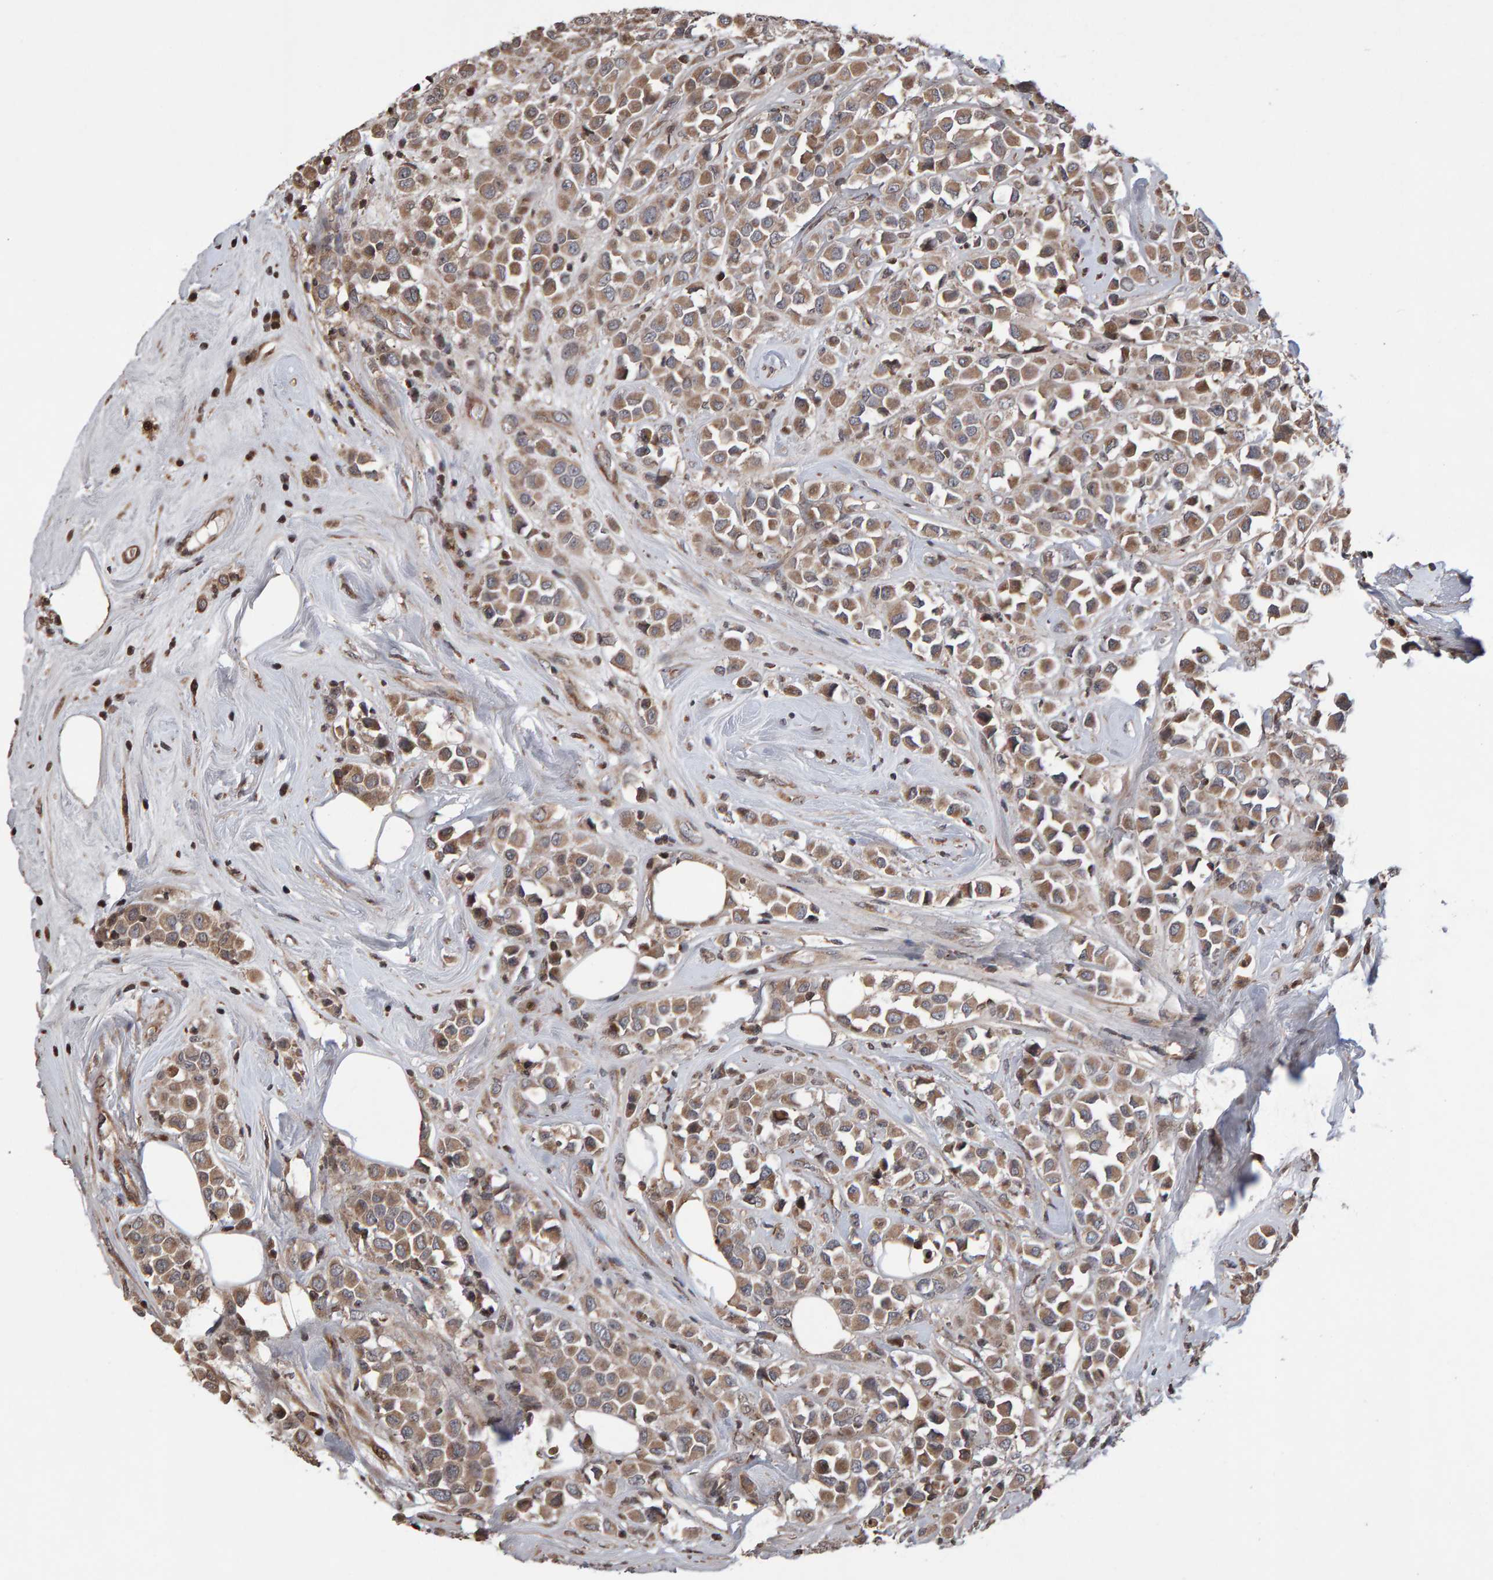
{"staining": {"intensity": "moderate", "quantity": ">75%", "location": "cytoplasmic/membranous"}, "tissue": "breast cancer", "cell_type": "Tumor cells", "image_type": "cancer", "snomed": [{"axis": "morphology", "description": "Duct carcinoma"}, {"axis": "topography", "description": "Breast"}], "caption": "Moderate cytoplasmic/membranous positivity is present in about >75% of tumor cells in breast cancer.", "gene": "PECR", "patient": {"sex": "female", "age": 61}}